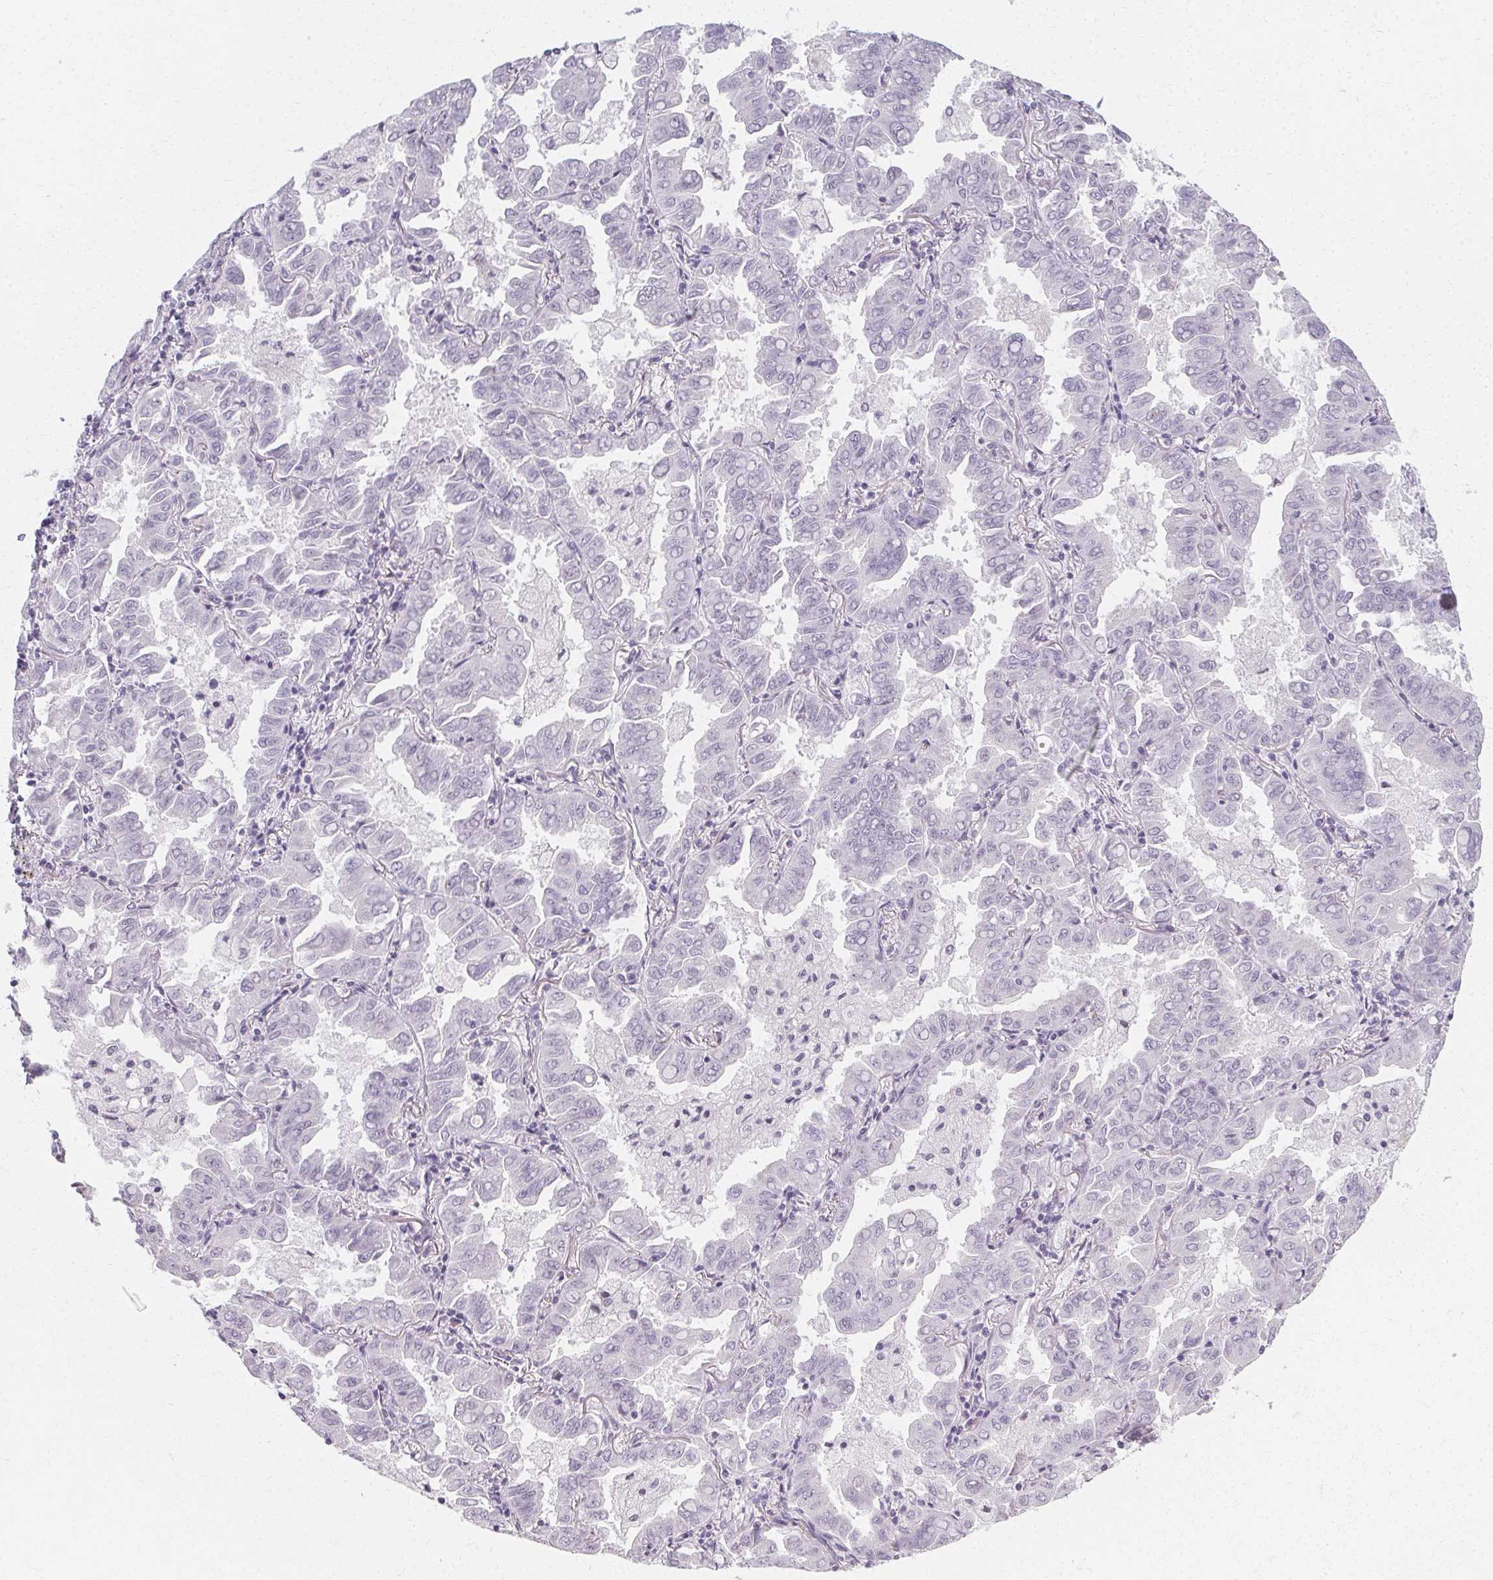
{"staining": {"intensity": "negative", "quantity": "none", "location": "none"}, "tissue": "lung cancer", "cell_type": "Tumor cells", "image_type": "cancer", "snomed": [{"axis": "morphology", "description": "Adenocarcinoma, NOS"}, {"axis": "topography", "description": "Lung"}], "caption": "Tumor cells are negative for protein expression in human lung adenocarcinoma.", "gene": "SYNPR", "patient": {"sex": "male", "age": 64}}